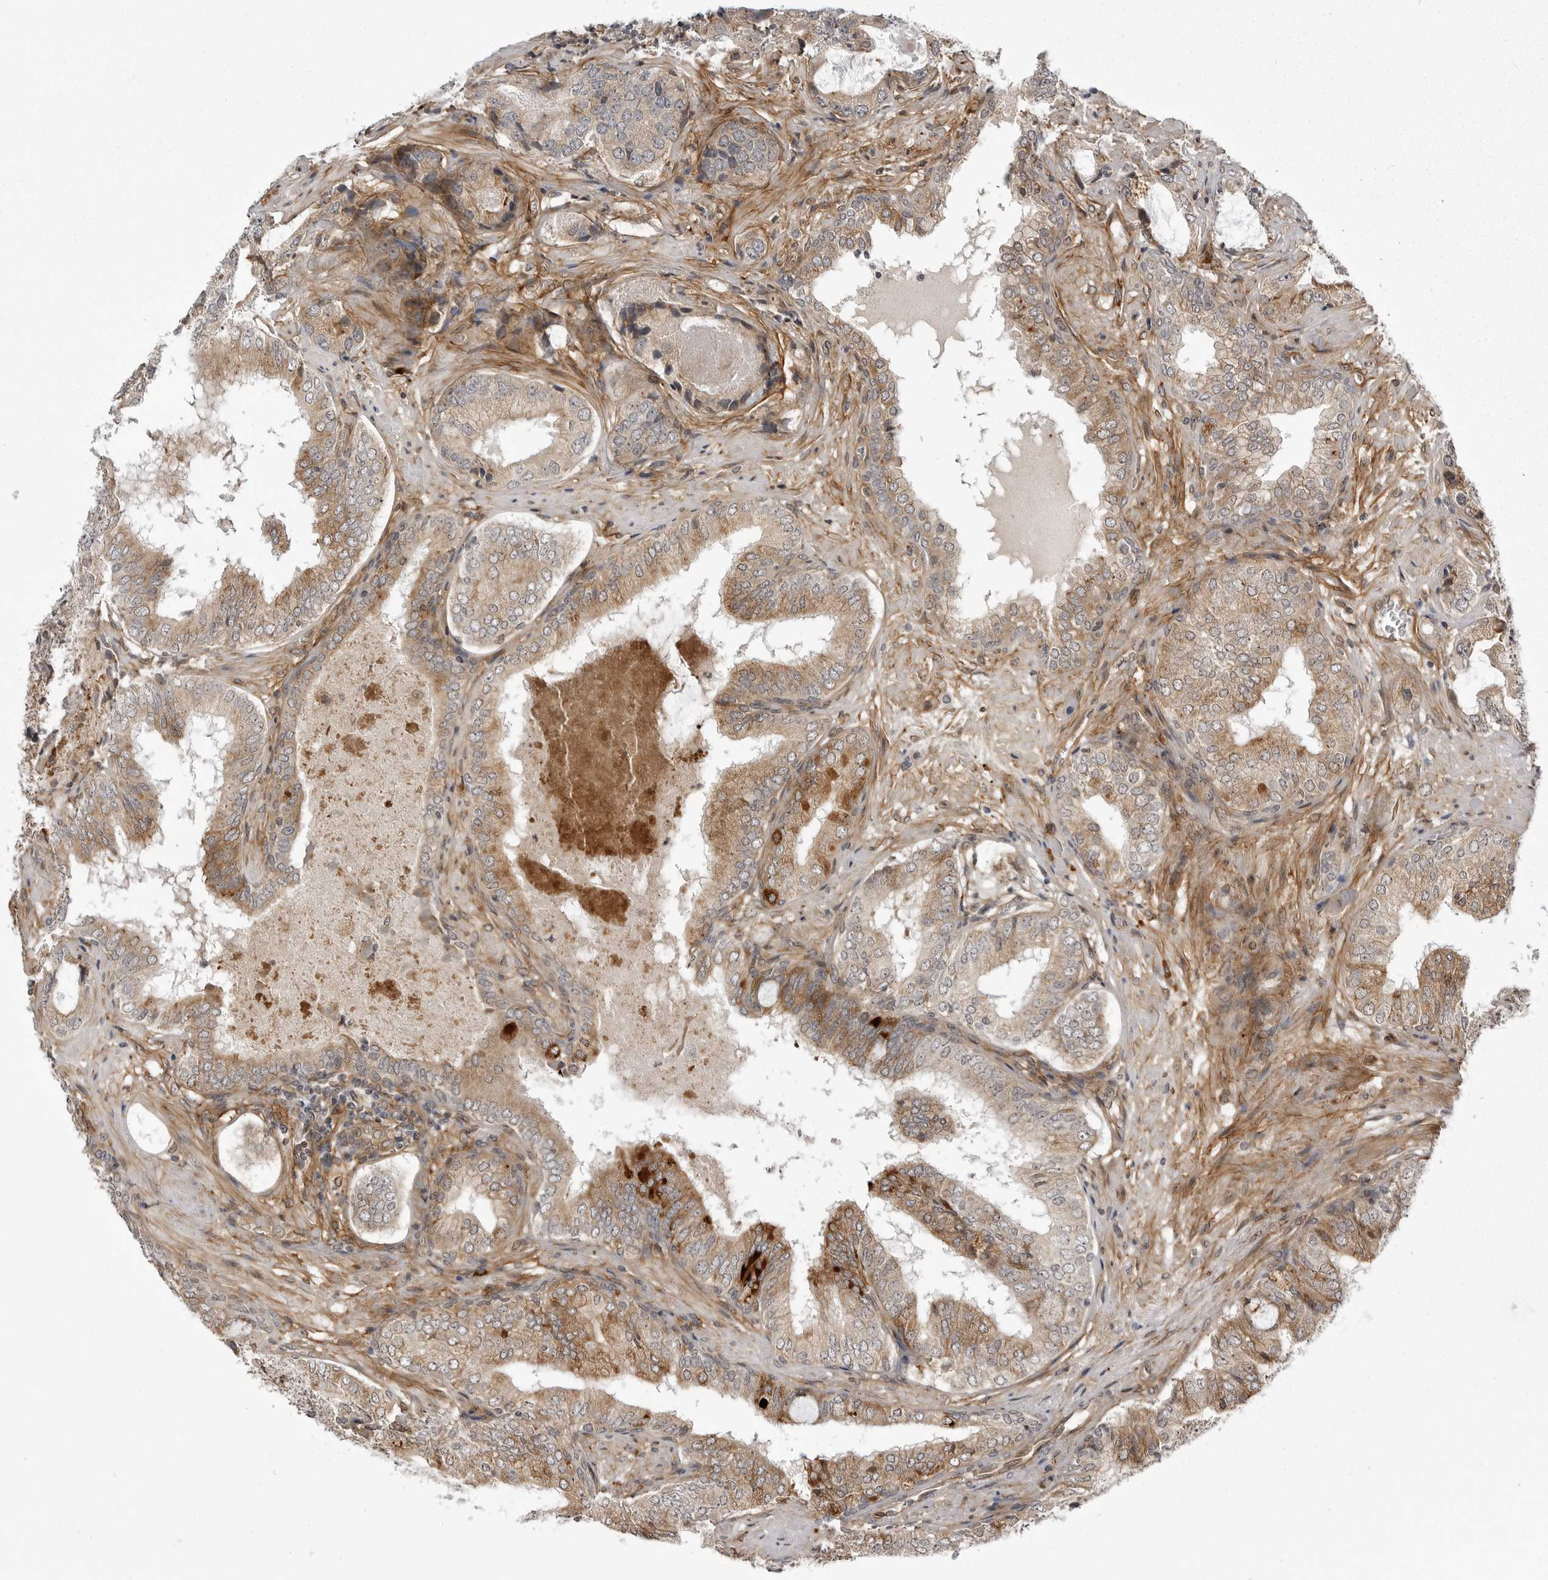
{"staining": {"intensity": "moderate", "quantity": ">75%", "location": "cytoplasmic/membranous"}, "tissue": "prostate cancer", "cell_type": "Tumor cells", "image_type": "cancer", "snomed": [{"axis": "morphology", "description": "Normal tissue, NOS"}, {"axis": "morphology", "description": "Adenocarcinoma, High grade"}, {"axis": "topography", "description": "Prostate"}, {"axis": "topography", "description": "Peripheral nerve tissue"}], "caption": "Moderate cytoplasmic/membranous protein expression is appreciated in approximately >75% of tumor cells in prostate cancer (adenocarcinoma (high-grade)).", "gene": "ARL5A", "patient": {"sex": "male", "age": 59}}